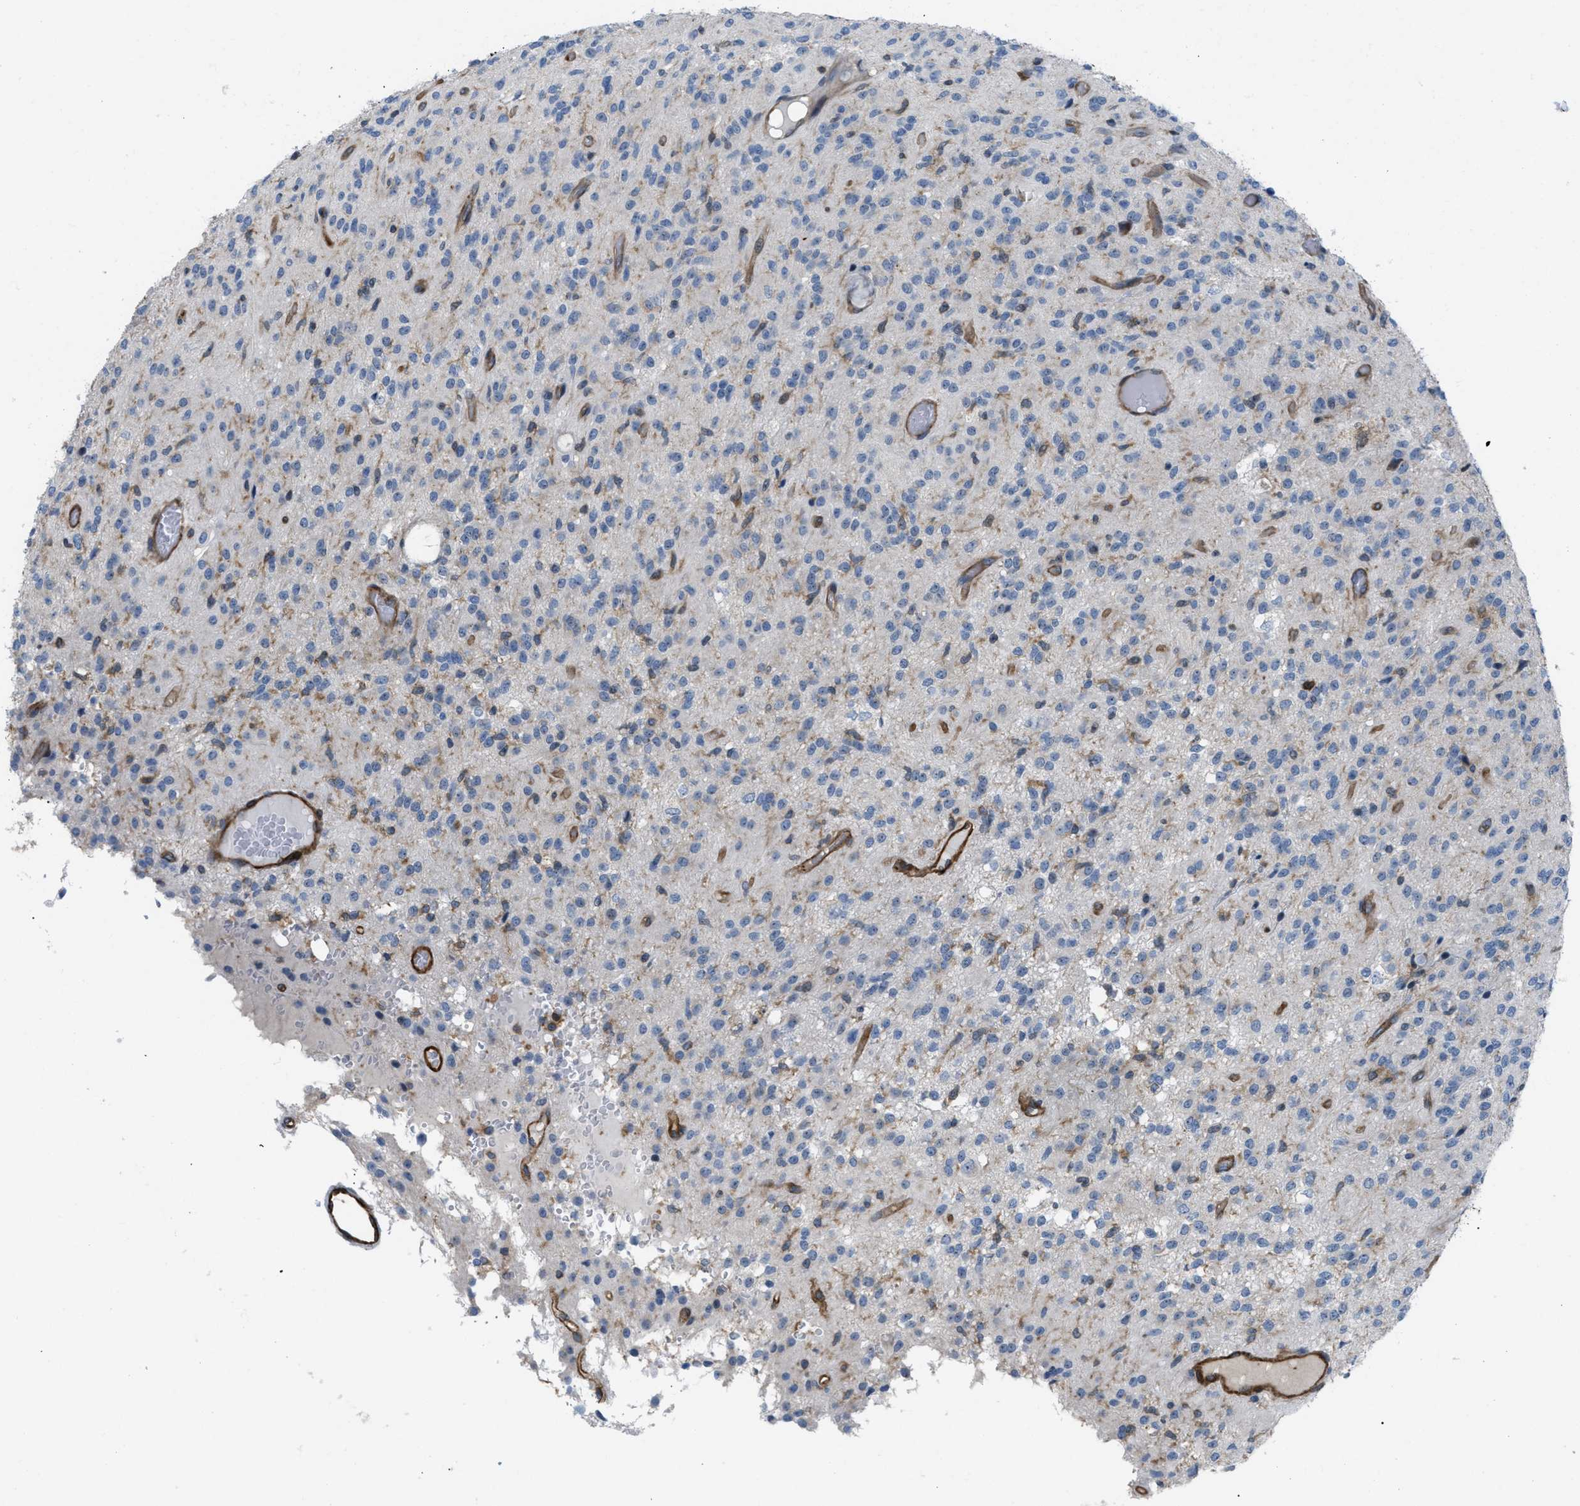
{"staining": {"intensity": "negative", "quantity": "none", "location": "none"}, "tissue": "glioma", "cell_type": "Tumor cells", "image_type": "cancer", "snomed": [{"axis": "morphology", "description": "Glioma, malignant, High grade"}, {"axis": "topography", "description": "Brain"}], "caption": "Immunohistochemical staining of malignant glioma (high-grade) exhibits no significant staining in tumor cells.", "gene": "ATP2A3", "patient": {"sex": "female", "age": 59}}